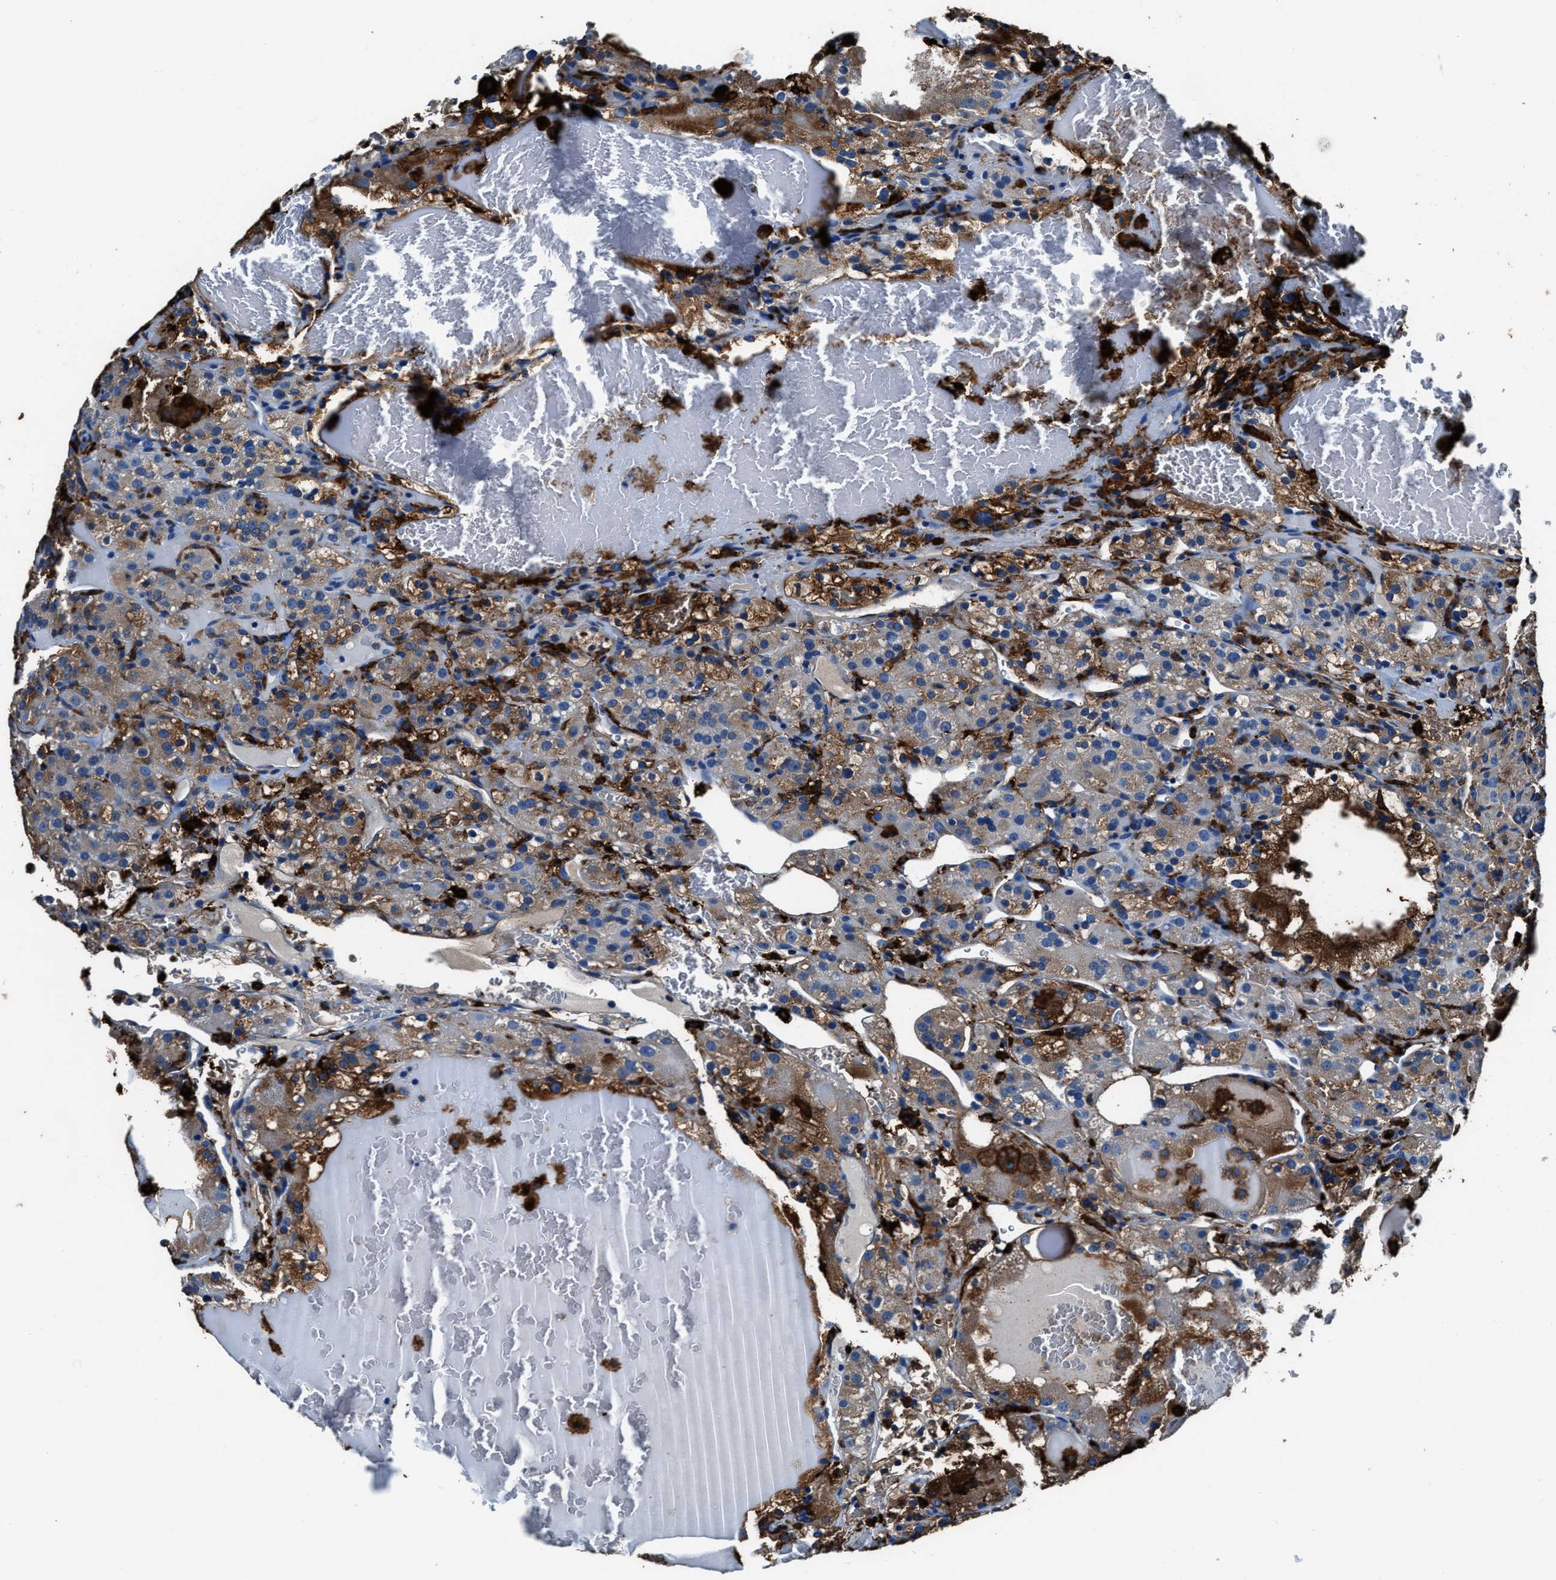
{"staining": {"intensity": "moderate", "quantity": ">75%", "location": "cytoplasmic/membranous"}, "tissue": "renal cancer", "cell_type": "Tumor cells", "image_type": "cancer", "snomed": [{"axis": "morphology", "description": "Normal tissue, NOS"}, {"axis": "morphology", "description": "Adenocarcinoma, NOS"}, {"axis": "topography", "description": "Kidney"}], "caption": "Renal cancer stained with a brown dye reveals moderate cytoplasmic/membranous positive expression in approximately >75% of tumor cells.", "gene": "FTL", "patient": {"sex": "male", "age": 61}}